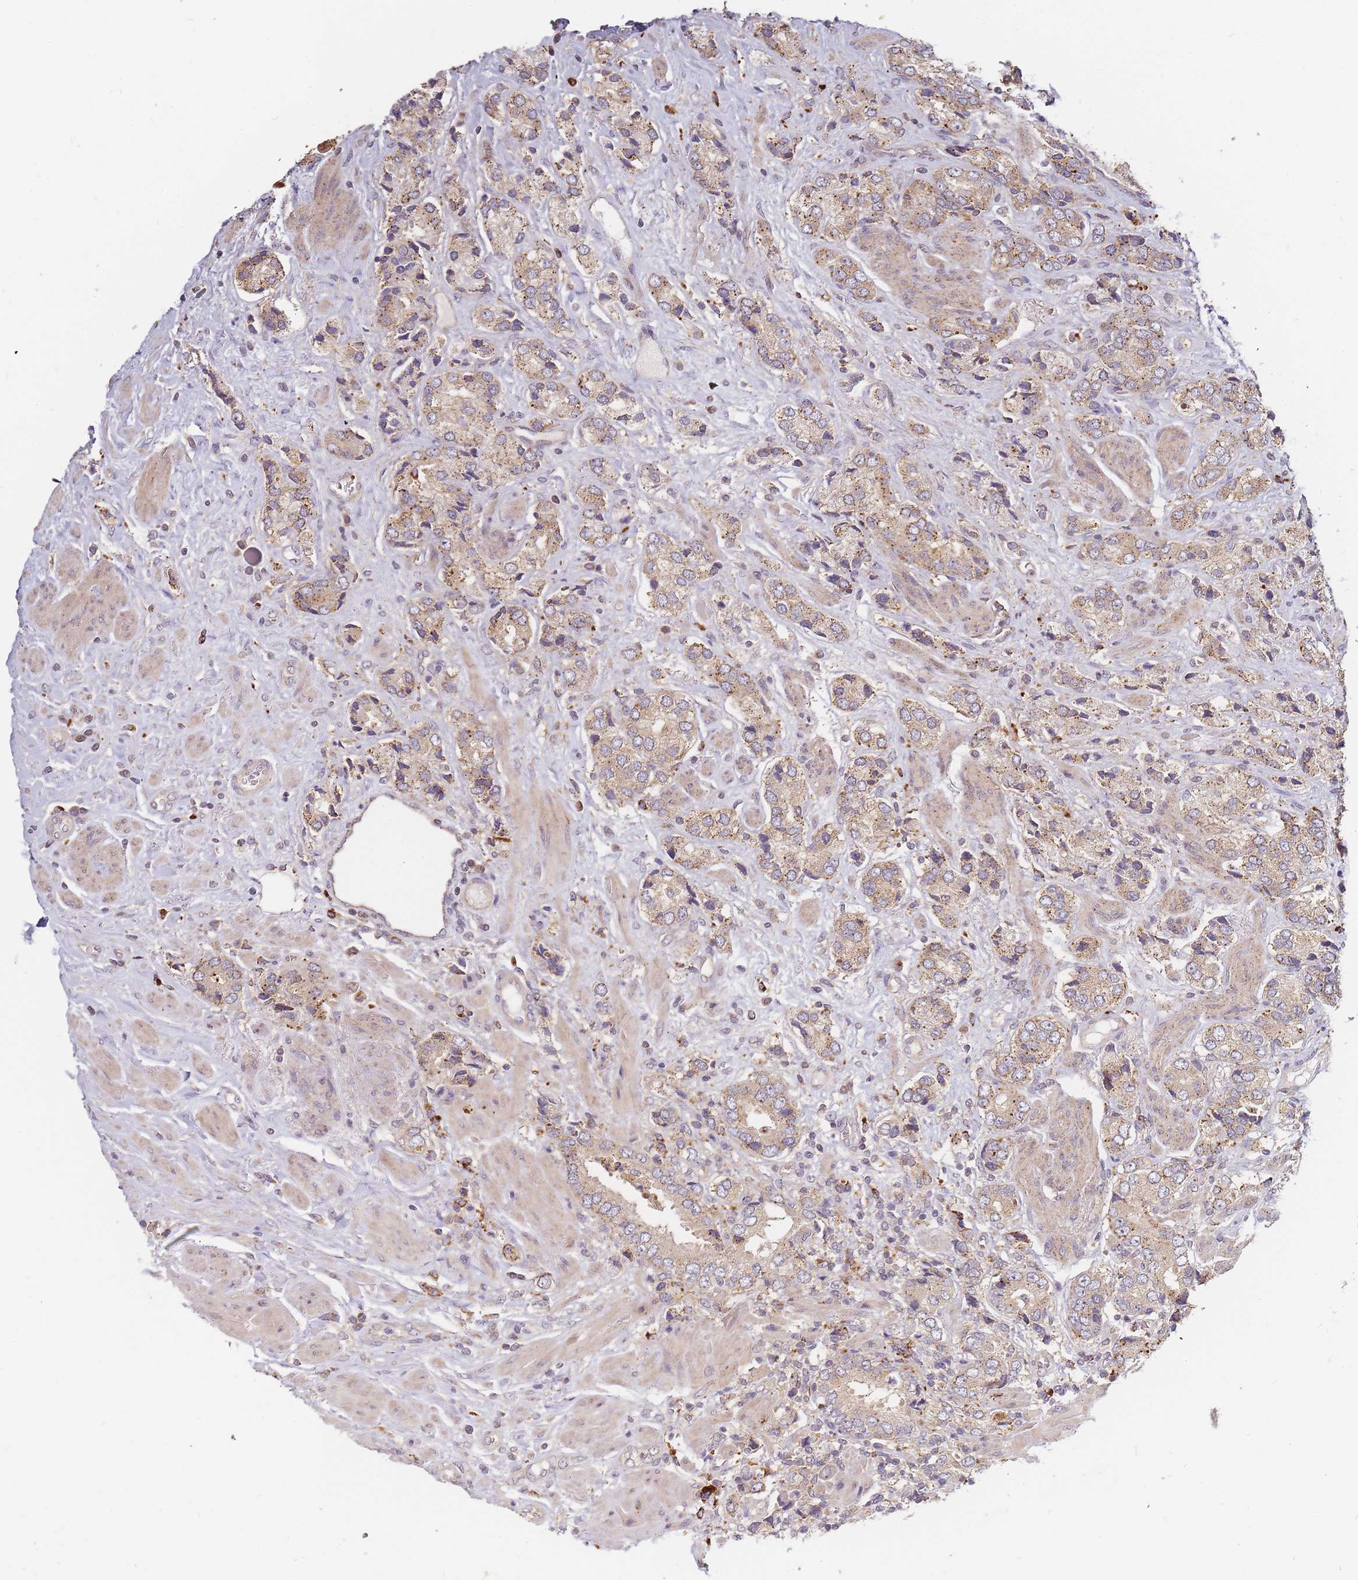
{"staining": {"intensity": "weak", "quantity": ">75%", "location": "cytoplasmic/membranous"}, "tissue": "prostate cancer", "cell_type": "Tumor cells", "image_type": "cancer", "snomed": [{"axis": "morphology", "description": "Adenocarcinoma, High grade"}, {"axis": "topography", "description": "Prostate and seminal vesicle, NOS"}], "caption": "Protein expression analysis of prostate cancer reveals weak cytoplasmic/membranous positivity in about >75% of tumor cells.", "gene": "ATG5", "patient": {"sex": "male", "age": 64}}